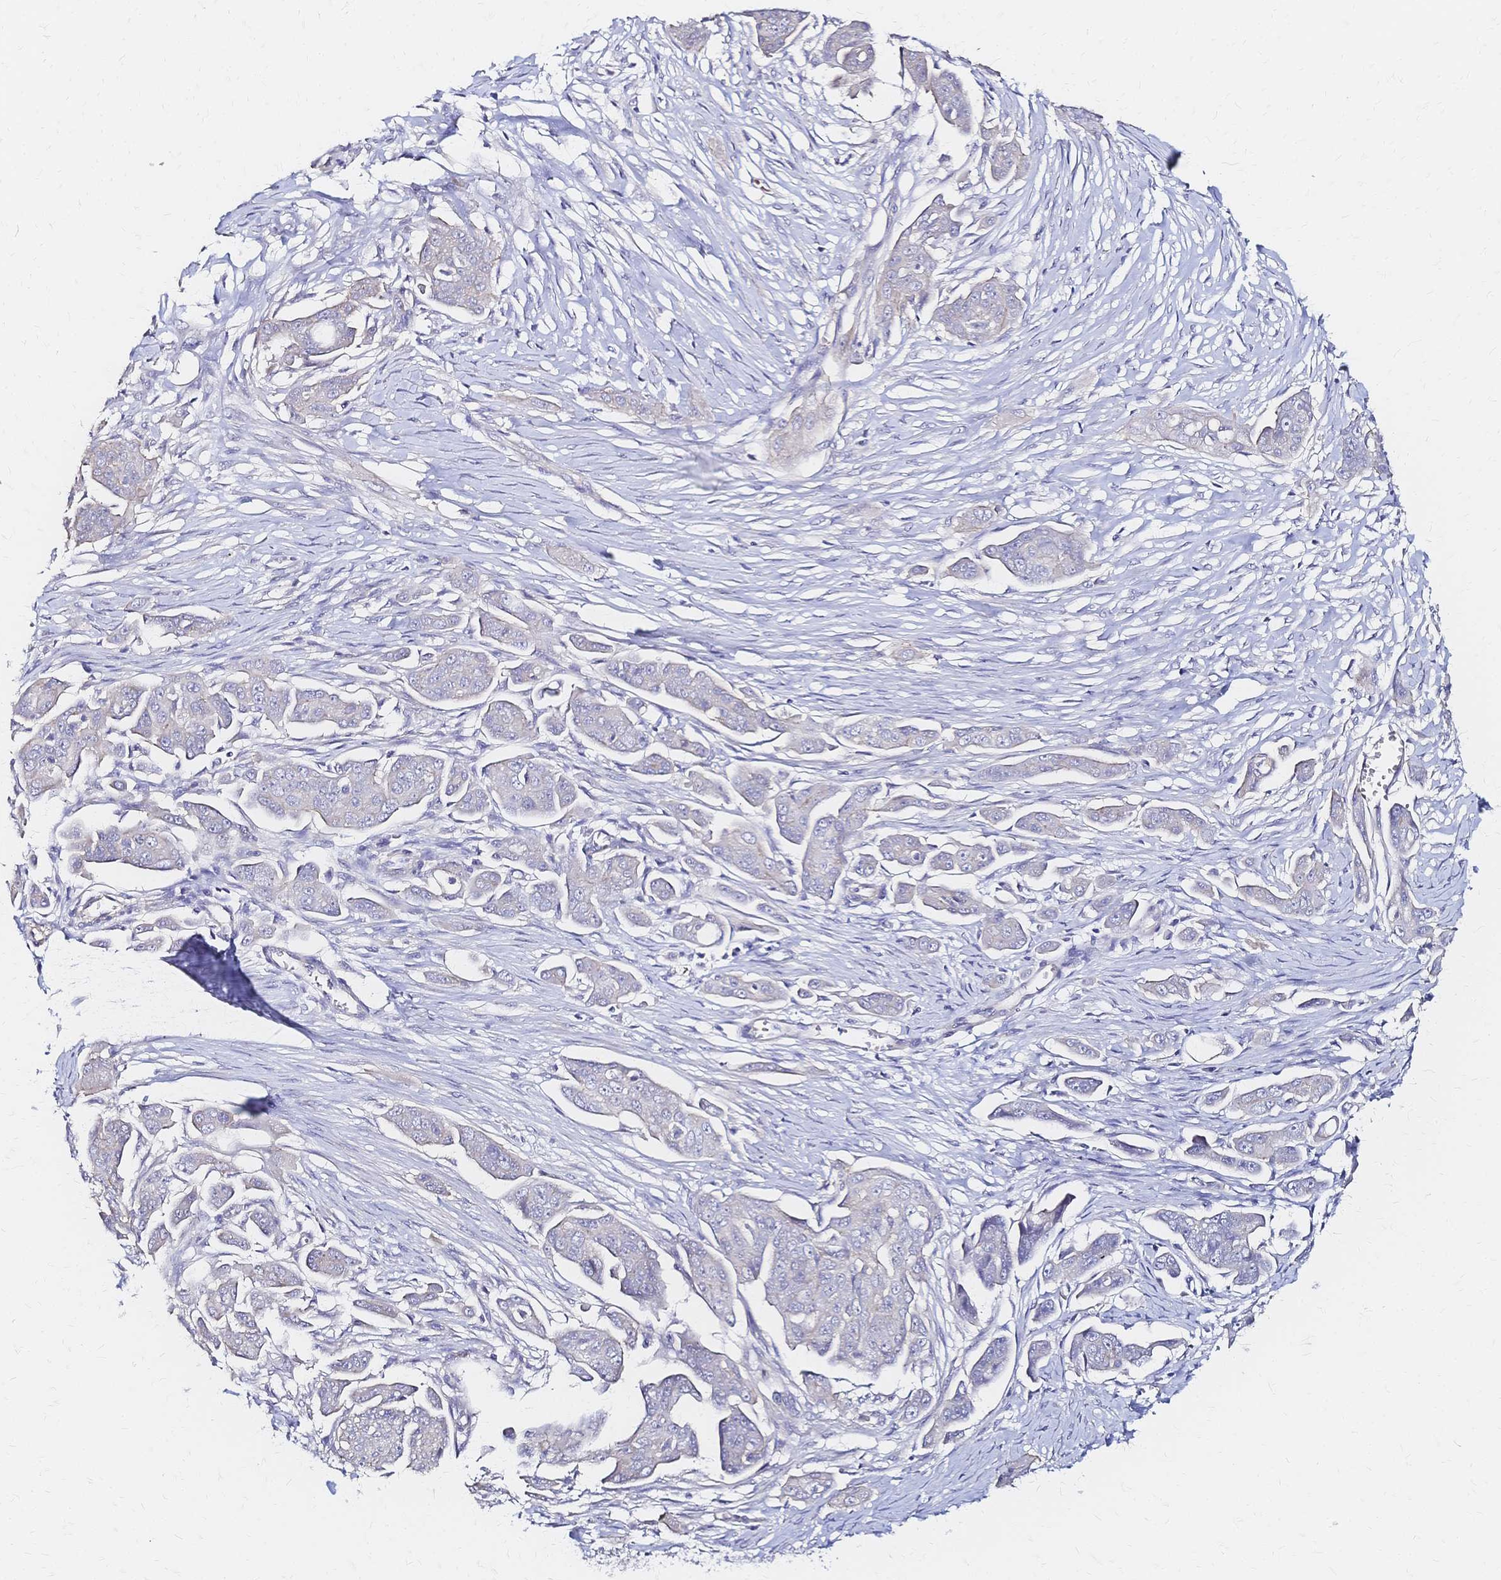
{"staining": {"intensity": "negative", "quantity": "none", "location": "none"}, "tissue": "ovarian cancer", "cell_type": "Tumor cells", "image_type": "cancer", "snomed": [{"axis": "morphology", "description": "Carcinoma, endometroid"}, {"axis": "topography", "description": "Ovary"}], "caption": "Human ovarian cancer stained for a protein using immunohistochemistry shows no staining in tumor cells.", "gene": "SLC5A1", "patient": {"sex": "female", "age": 70}}